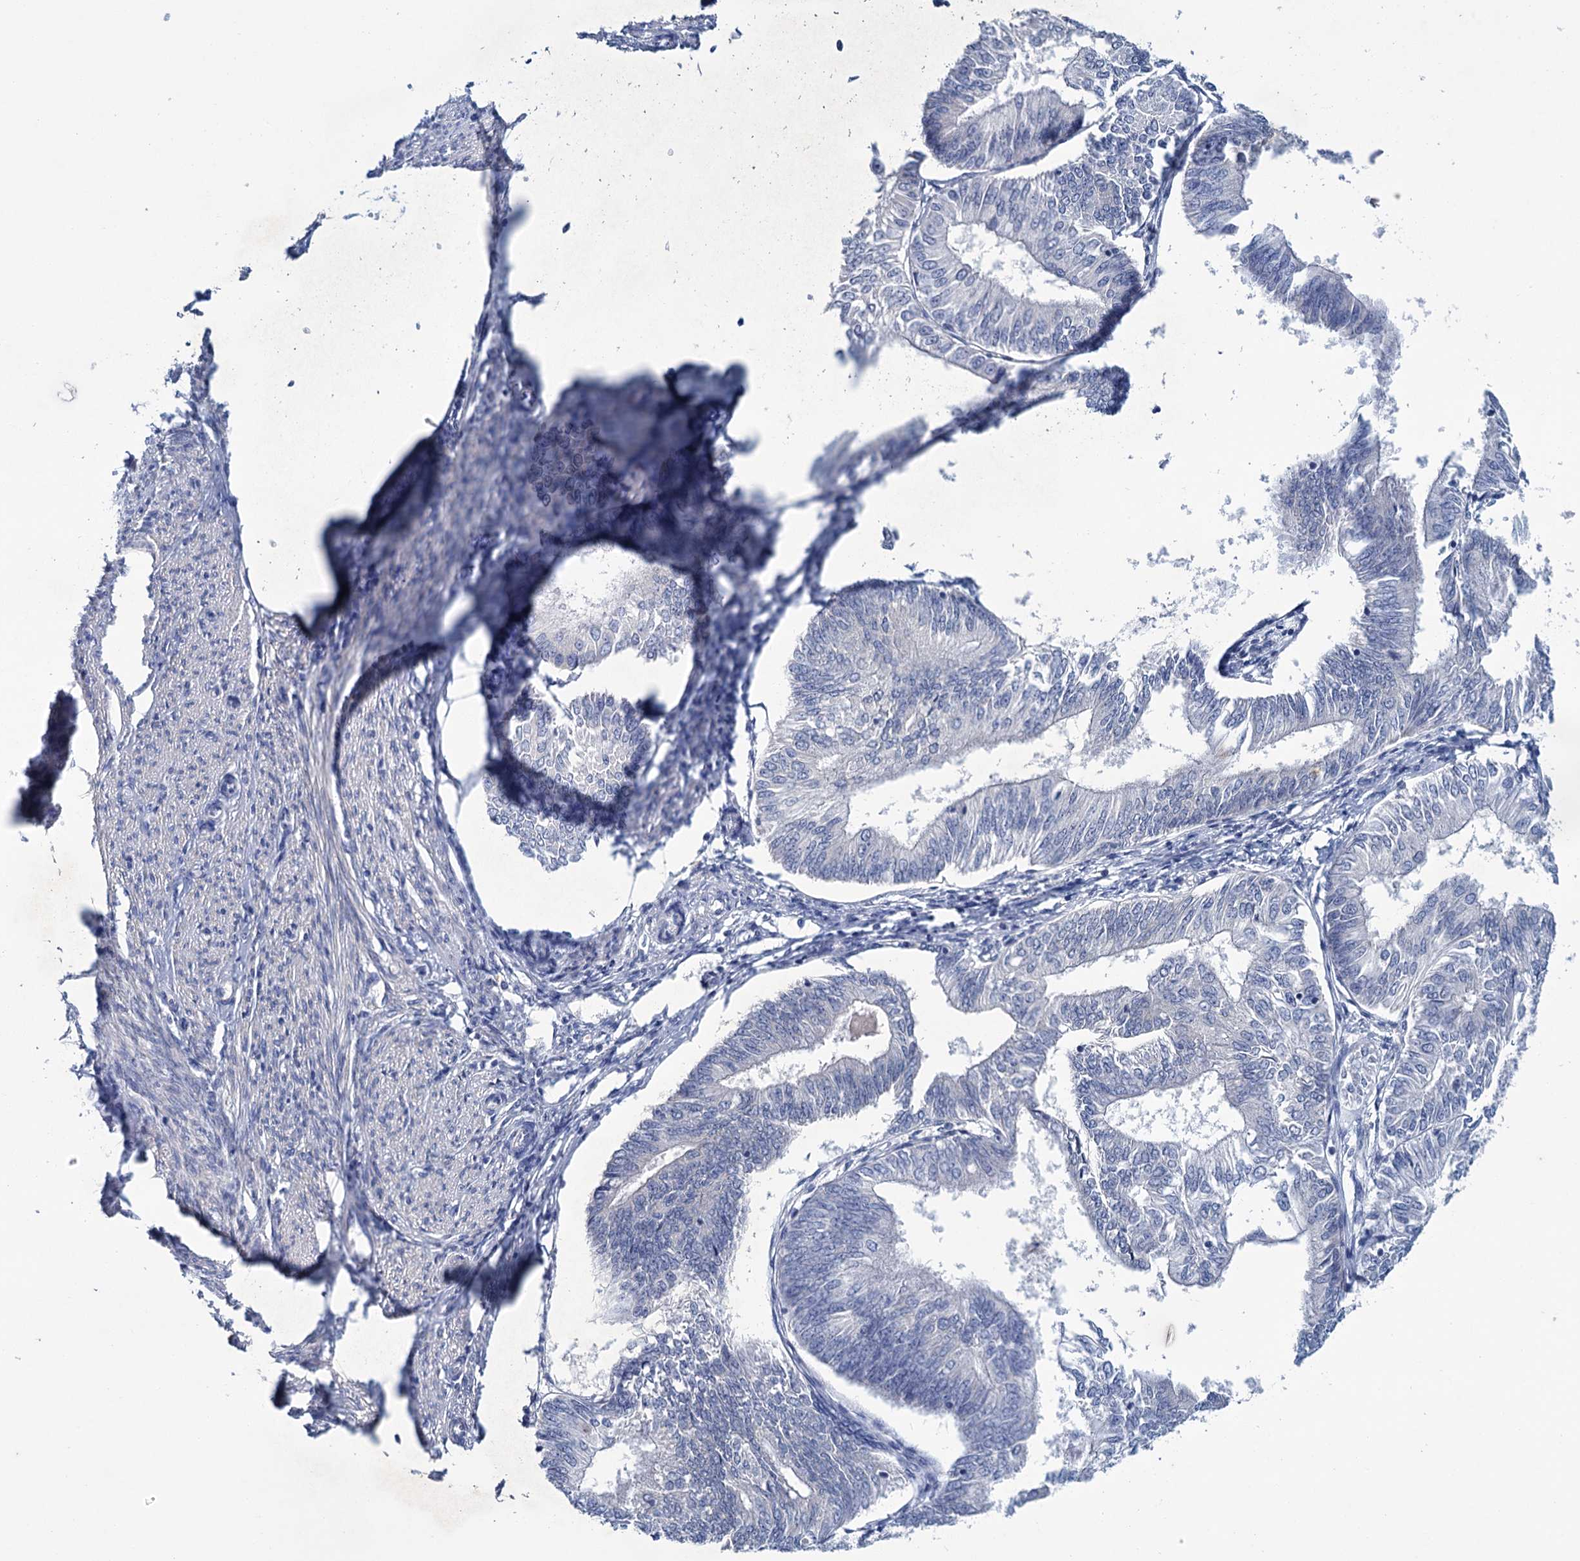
{"staining": {"intensity": "negative", "quantity": "none", "location": "none"}, "tissue": "endometrial cancer", "cell_type": "Tumor cells", "image_type": "cancer", "snomed": [{"axis": "morphology", "description": "Adenocarcinoma, NOS"}, {"axis": "topography", "description": "Endometrium"}], "caption": "Tumor cells show no significant expression in endometrial cancer (adenocarcinoma).", "gene": "MYOZ3", "patient": {"sex": "female", "age": 58}}